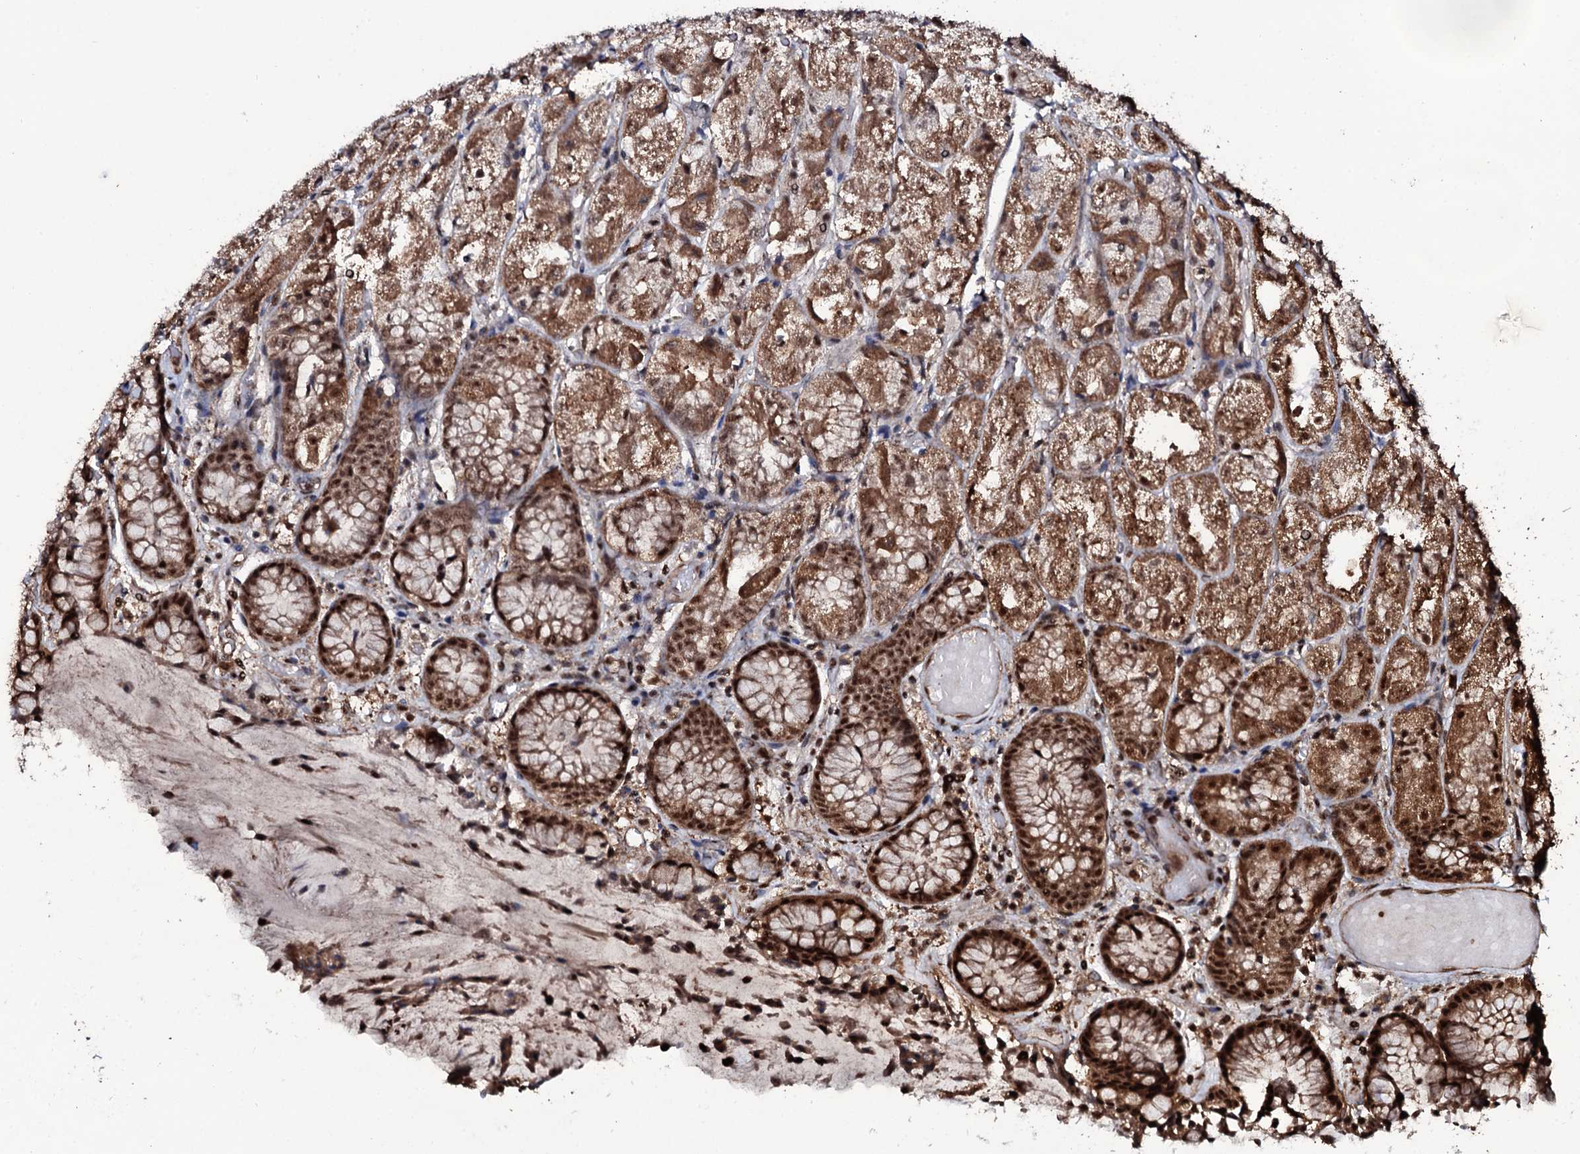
{"staining": {"intensity": "moderate", "quantity": ">75%", "location": "cytoplasmic/membranous,nuclear"}, "tissue": "stomach", "cell_type": "Glandular cells", "image_type": "normal", "snomed": [{"axis": "morphology", "description": "Normal tissue, NOS"}, {"axis": "topography", "description": "Stomach, upper"}], "caption": "This is a photomicrograph of immunohistochemistry (IHC) staining of normal stomach, which shows moderate staining in the cytoplasmic/membranous,nuclear of glandular cells.", "gene": "COG6", "patient": {"sex": "male", "age": 72}}